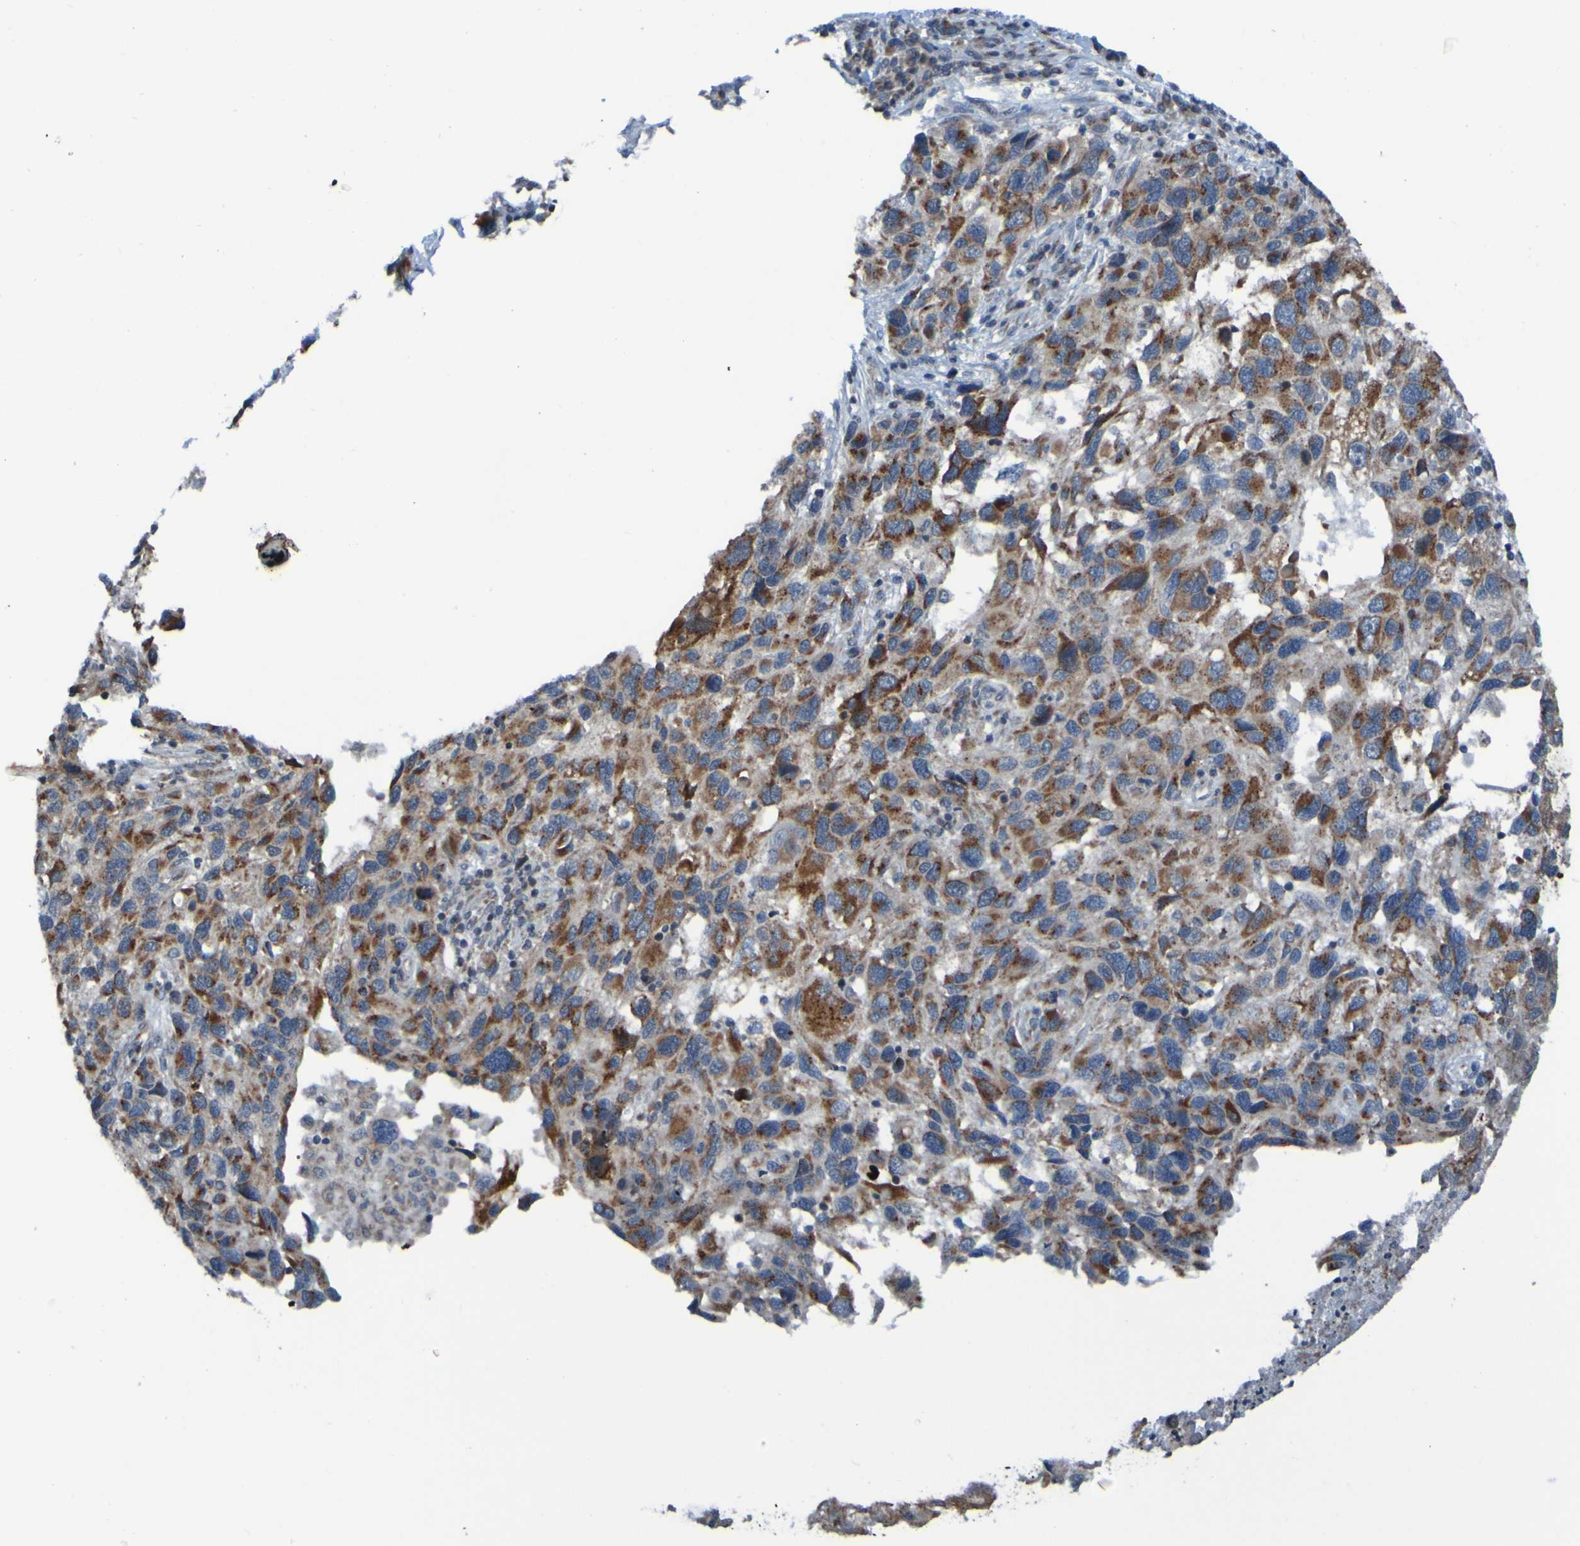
{"staining": {"intensity": "strong", "quantity": "25%-75%", "location": "cytoplasmic/membranous"}, "tissue": "melanoma", "cell_type": "Tumor cells", "image_type": "cancer", "snomed": [{"axis": "morphology", "description": "Malignant melanoma, NOS"}, {"axis": "topography", "description": "Skin"}], "caption": "Human malignant melanoma stained with a protein marker displays strong staining in tumor cells.", "gene": "UNG", "patient": {"sex": "male", "age": 53}}